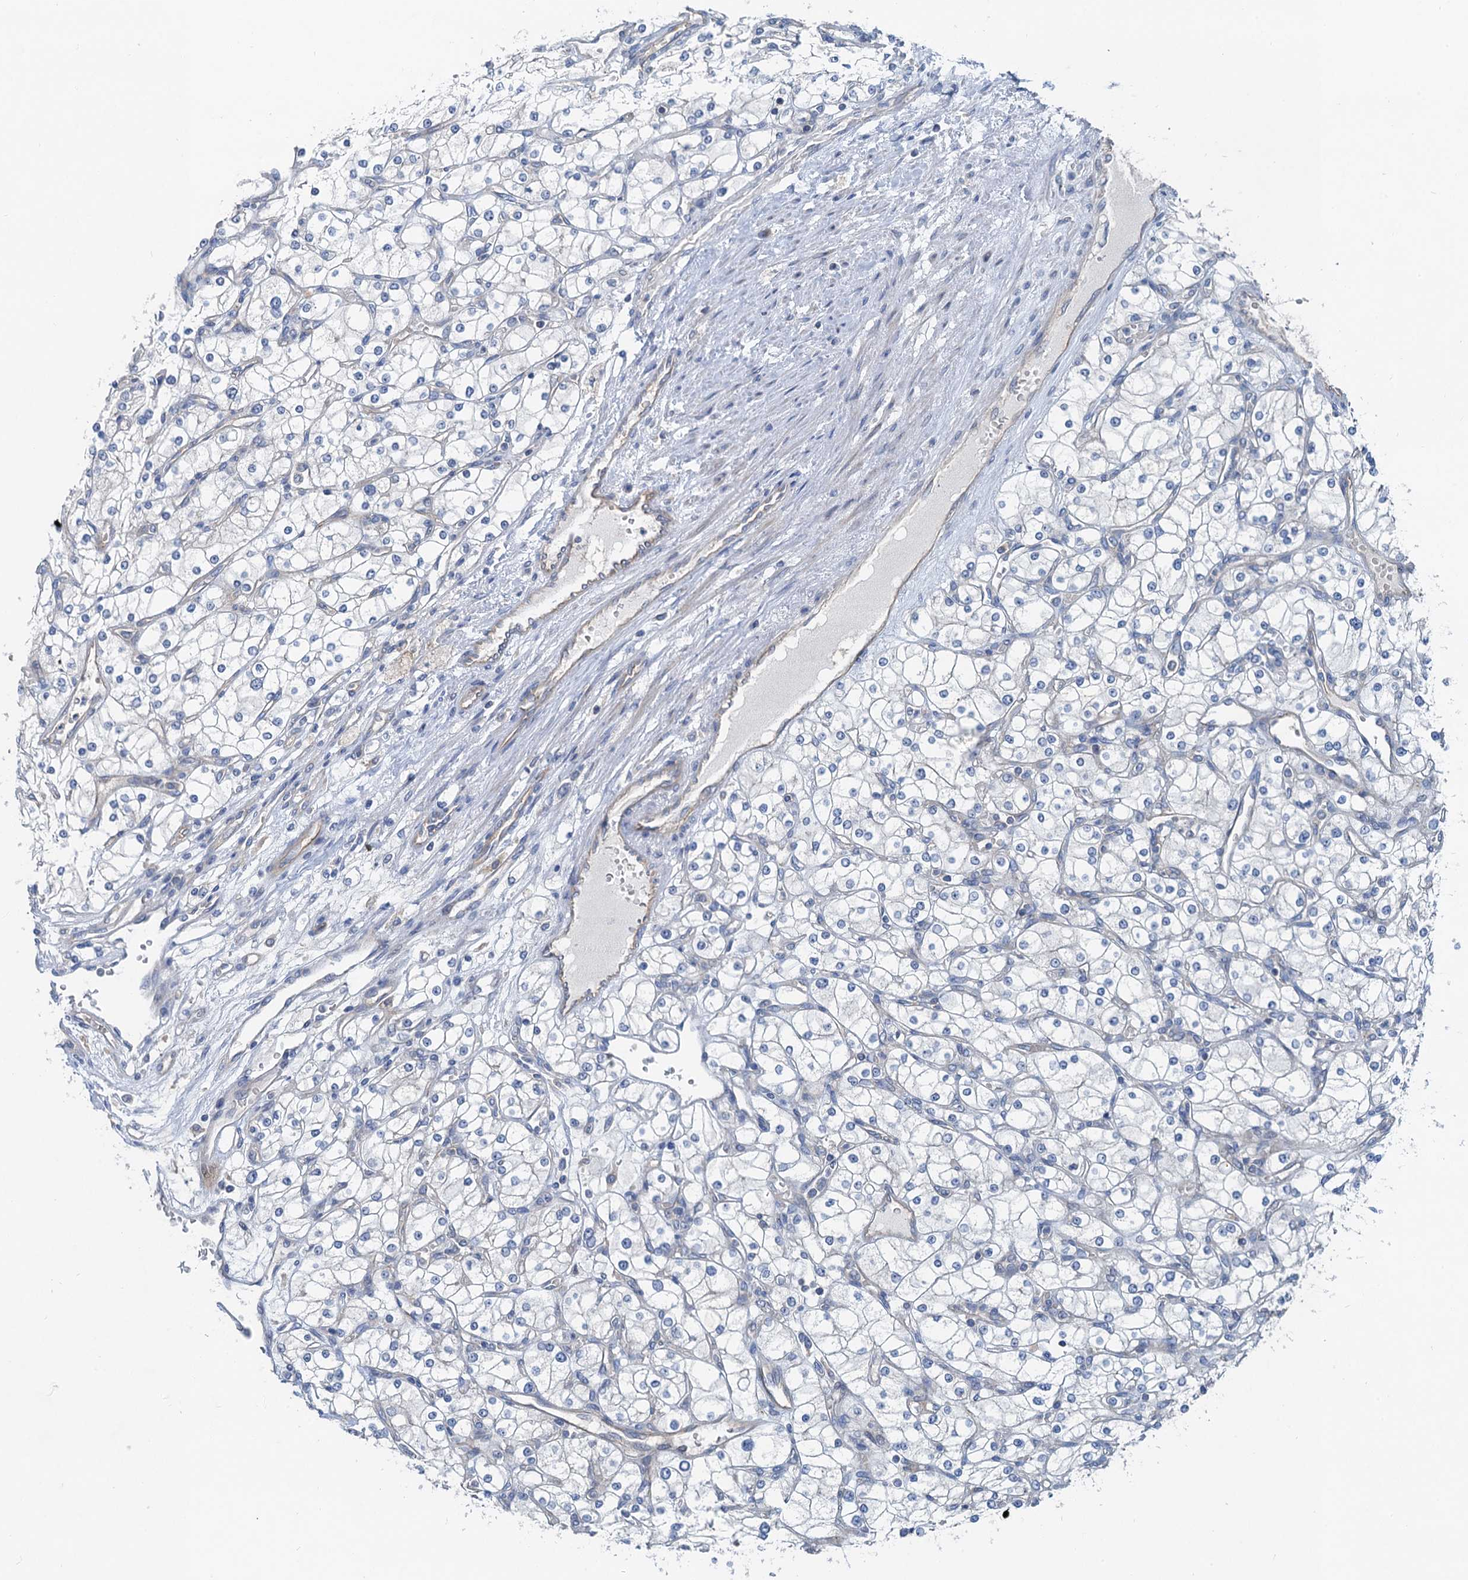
{"staining": {"intensity": "negative", "quantity": "none", "location": "none"}, "tissue": "renal cancer", "cell_type": "Tumor cells", "image_type": "cancer", "snomed": [{"axis": "morphology", "description": "Adenocarcinoma, NOS"}, {"axis": "topography", "description": "Kidney"}], "caption": "Immunohistochemical staining of human renal cancer (adenocarcinoma) exhibits no significant positivity in tumor cells.", "gene": "ANKRD26", "patient": {"sex": "male", "age": 80}}